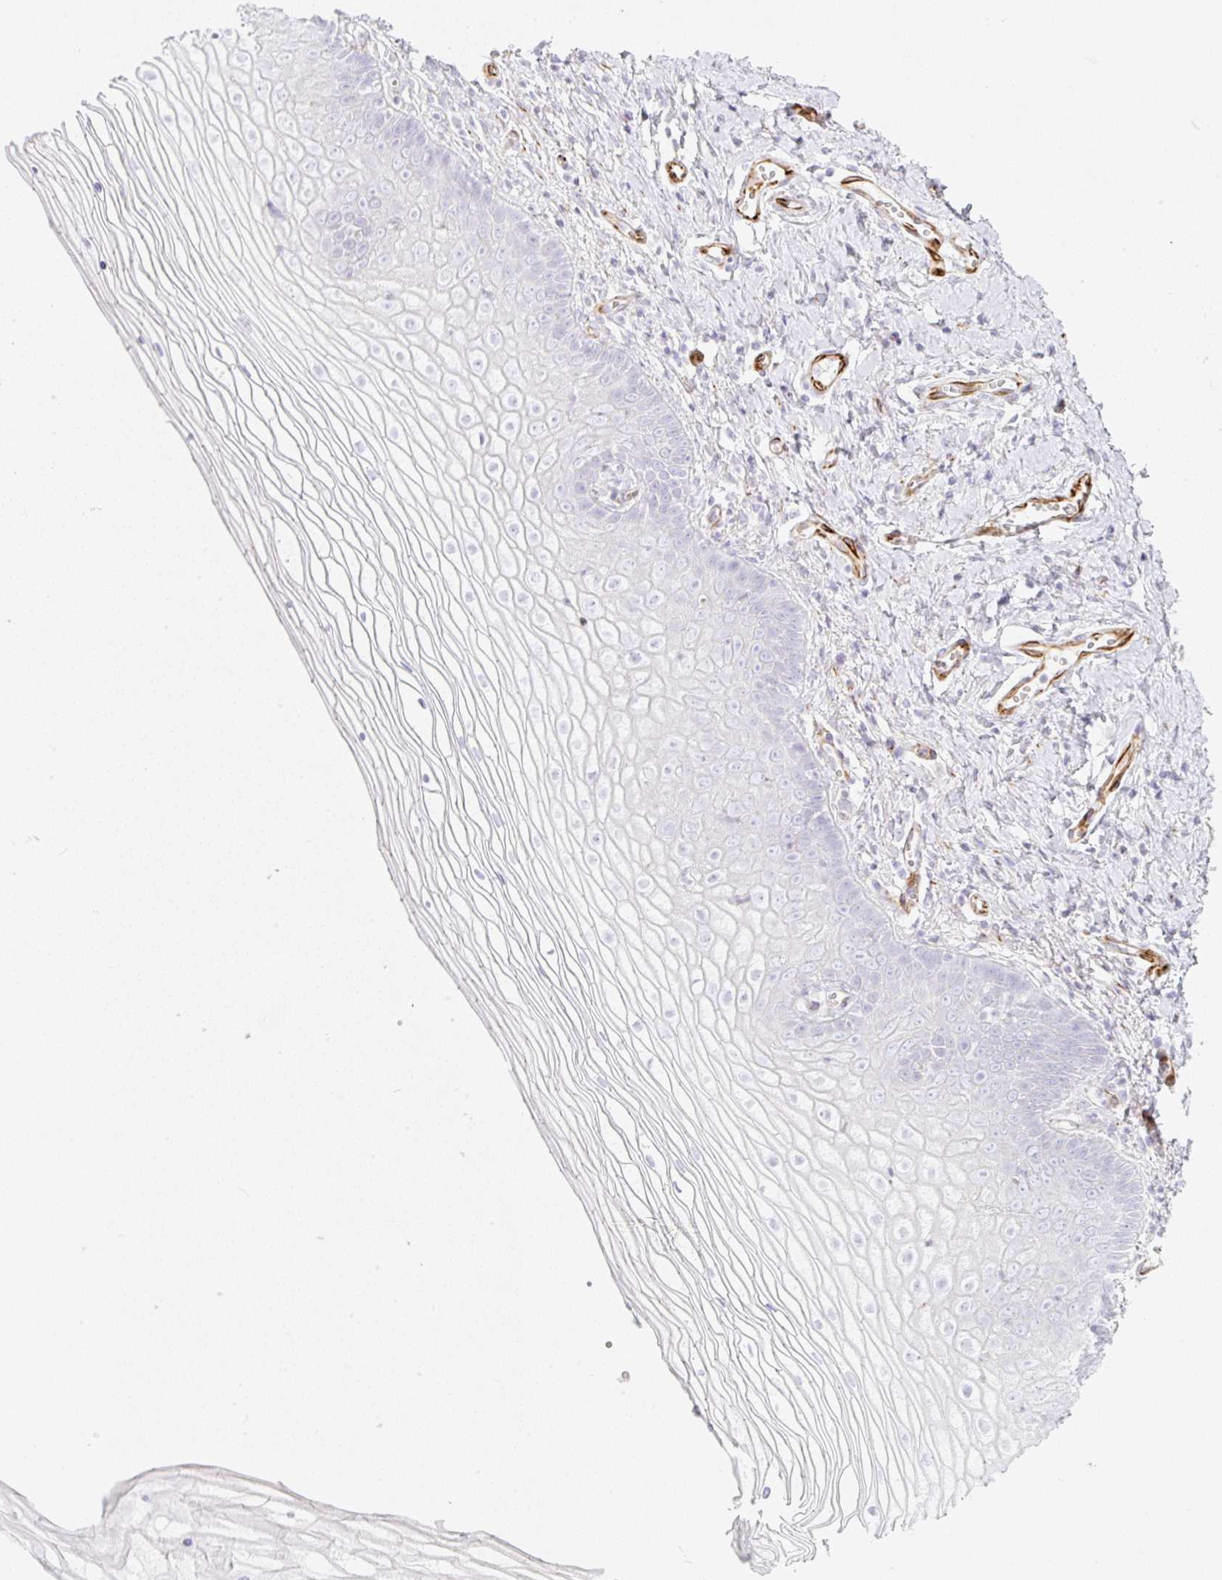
{"staining": {"intensity": "negative", "quantity": "none", "location": "none"}, "tissue": "vagina", "cell_type": "Squamous epithelial cells", "image_type": "normal", "snomed": [{"axis": "morphology", "description": "Normal tissue, NOS"}, {"axis": "topography", "description": "Vagina"}], "caption": "Immunohistochemistry of unremarkable human vagina demonstrates no positivity in squamous epithelial cells. (DAB IHC, high magnification).", "gene": "ZNF689", "patient": {"sex": "female", "age": 56}}